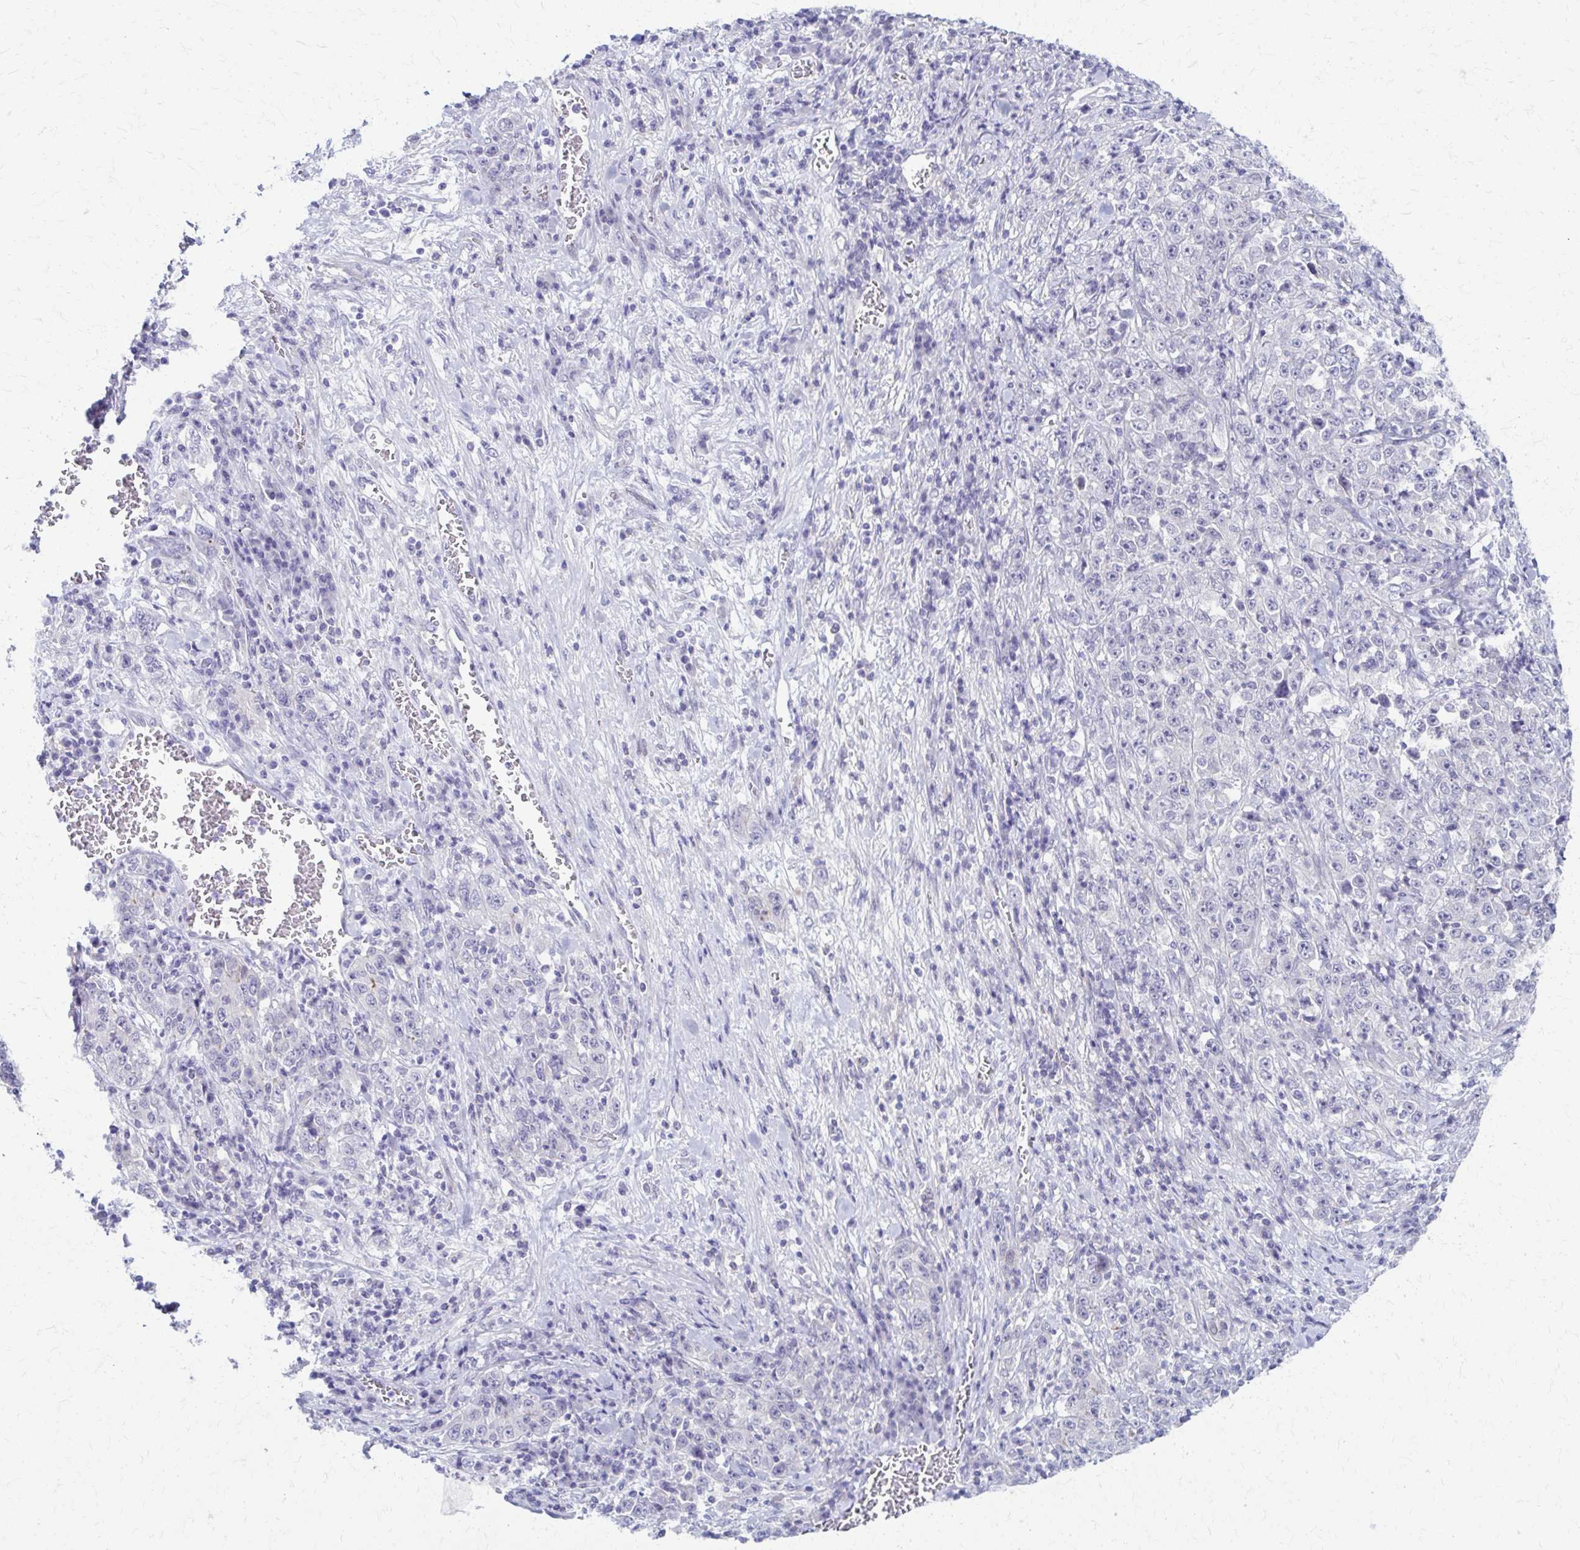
{"staining": {"intensity": "negative", "quantity": "none", "location": "none"}, "tissue": "stomach cancer", "cell_type": "Tumor cells", "image_type": "cancer", "snomed": [{"axis": "morphology", "description": "Normal tissue, NOS"}, {"axis": "morphology", "description": "Adenocarcinoma, NOS"}, {"axis": "topography", "description": "Stomach, upper"}, {"axis": "topography", "description": "Stomach"}], "caption": "A photomicrograph of adenocarcinoma (stomach) stained for a protein reveals no brown staining in tumor cells.", "gene": "RHOBTB2", "patient": {"sex": "male", "age": 59}}